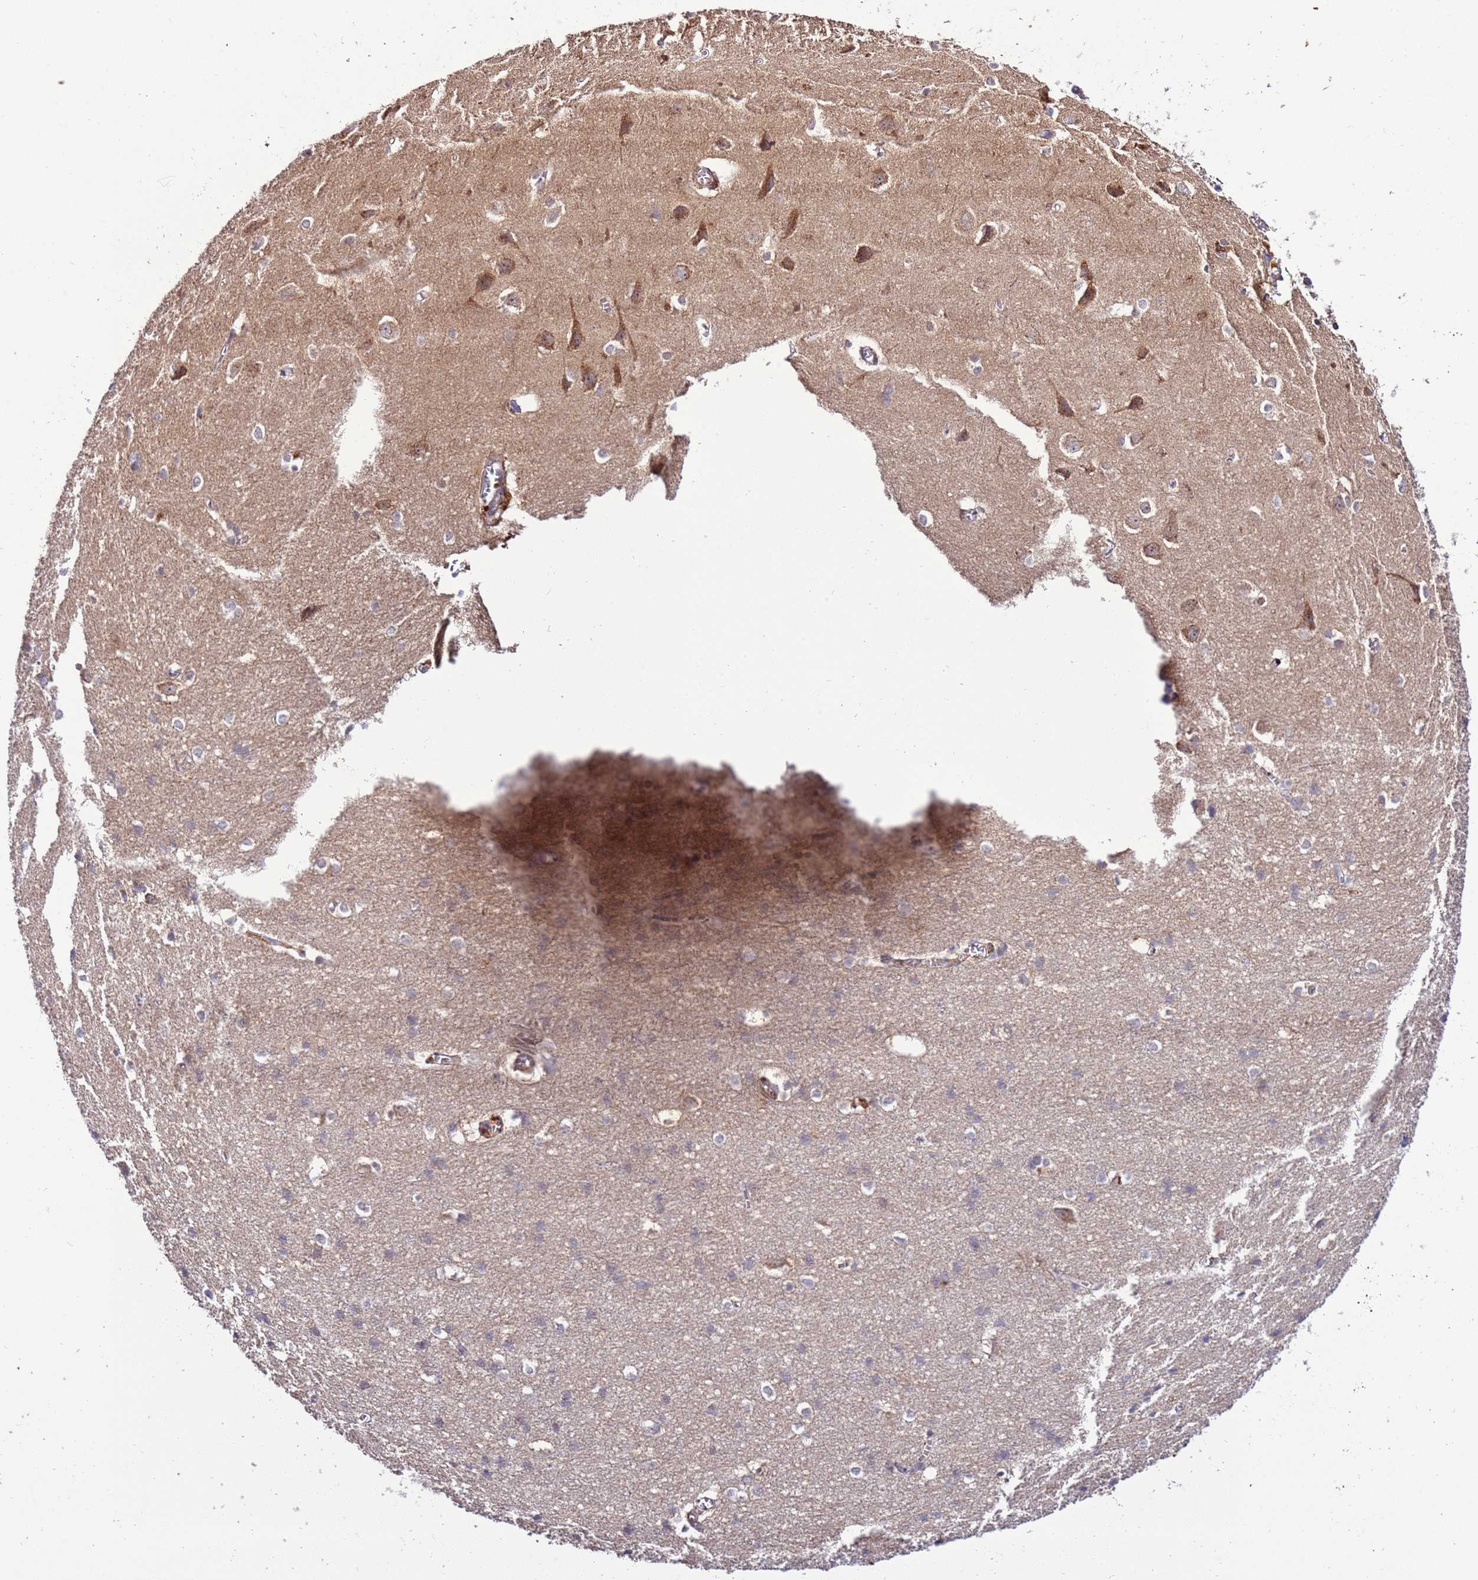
{"staining": {"intensity": "moderate", "quantity": ">75%", "location": "cytoplasmic/membranous"}, "tissue": "cerebral cortex", "cell_type": "Endothelial cells", "image_type": "normal", "snomed": [{"axis": "morphology", "description": "Normal tissue, NOS"}, {"axis": "topography", "description": "Cerebral cortex"}], "caption": "IHC of benign human cerebral cortex reveals medium levels of moderate cytoplasmic/membranous expression in approximately >75% of endothelial cells.", "gene": "ZNF624", "patient": {"sex": "male", "age": 37}}